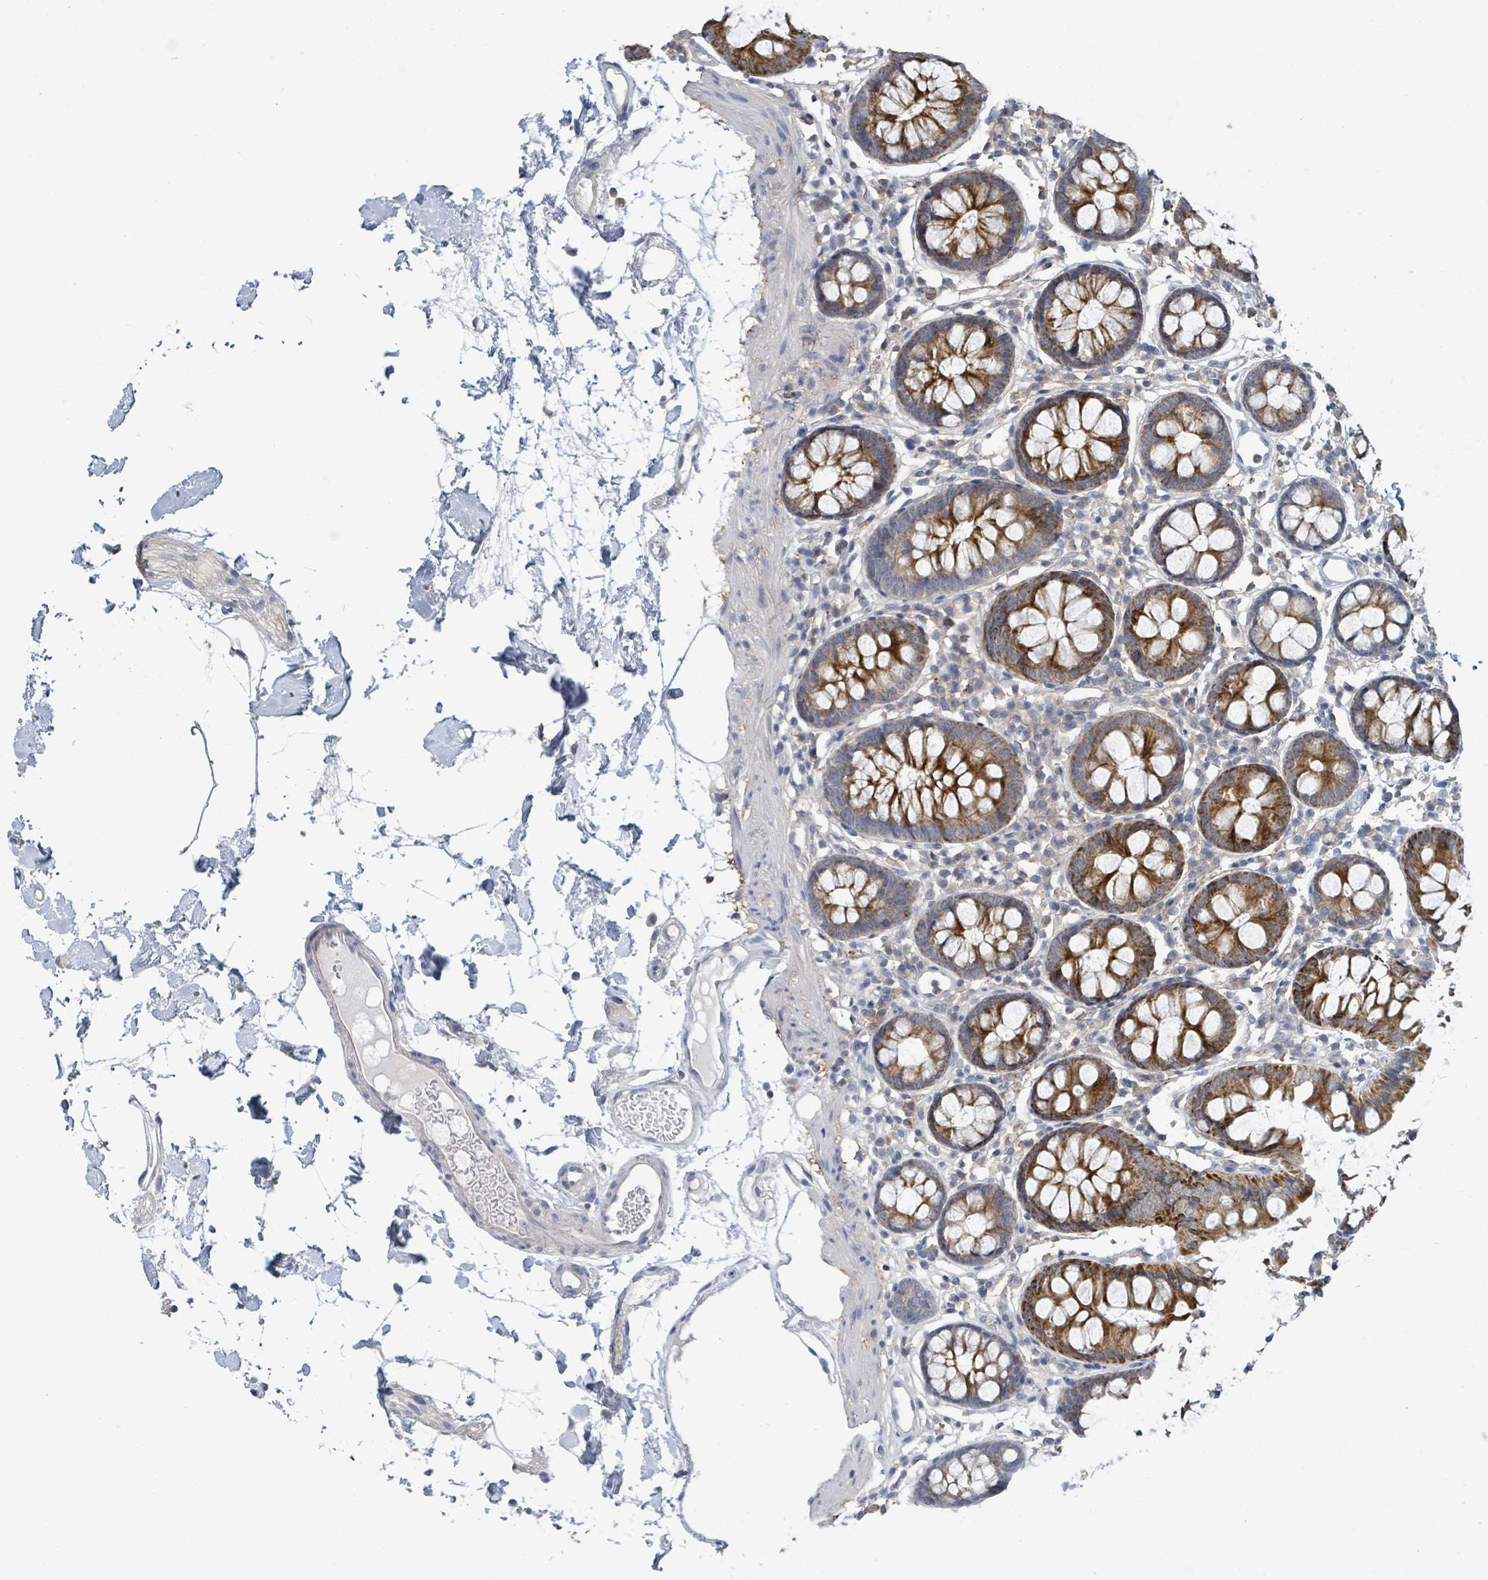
{"staining": {"intensity": "negative", "quantity": "none", "location": "none"}, "tissue": "colon", "cell_type": "Endothelial cells", "image_type": "normal", "snomed": [{"axis": "morphology", "description": "Normal tissue, NOS"}, {"axis": "topography", "description": "Colon"}], "caption": "Histopathology image shows no significant protein expression in endothelial cells of normal colon. Brightfield microscopy of immunohistochemistry stained with DAB (brown) and hematoxylin (blue), captured at high magnification.", "gene": "LRRC42", "patient": {"sex": "female", "age": 84}}